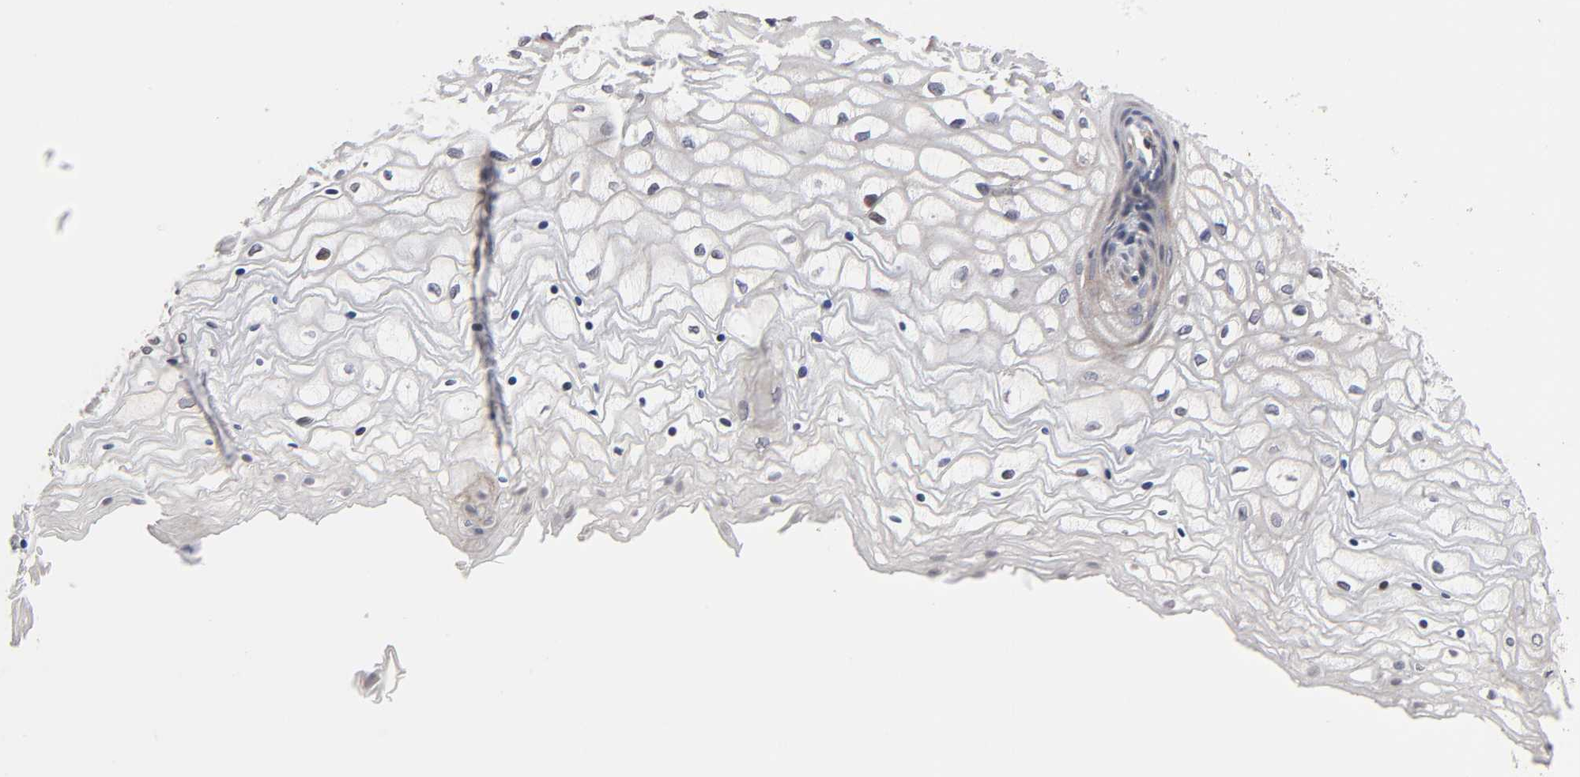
{"staining": {"intensity": "moderate", "quantity": "<25%", "location": "cytoplasmic/membranous"}, "tissue": "vagina", "cell_type": "Squamous epithelial cells", "image_type": "normal", "snomed": [{"axis": "morphology", "description": "Normal tissue, NOS"}, {"axis": "topography", "description": "Vagina"}], "caption": "The image reveals staining of benign vagina, revealing moderate cytoplasmic/membranous protein staining (brown color) within squamous epithelial cells.", "gene": "HNF4A", "patient": {"sex": "female", "age": 34}}